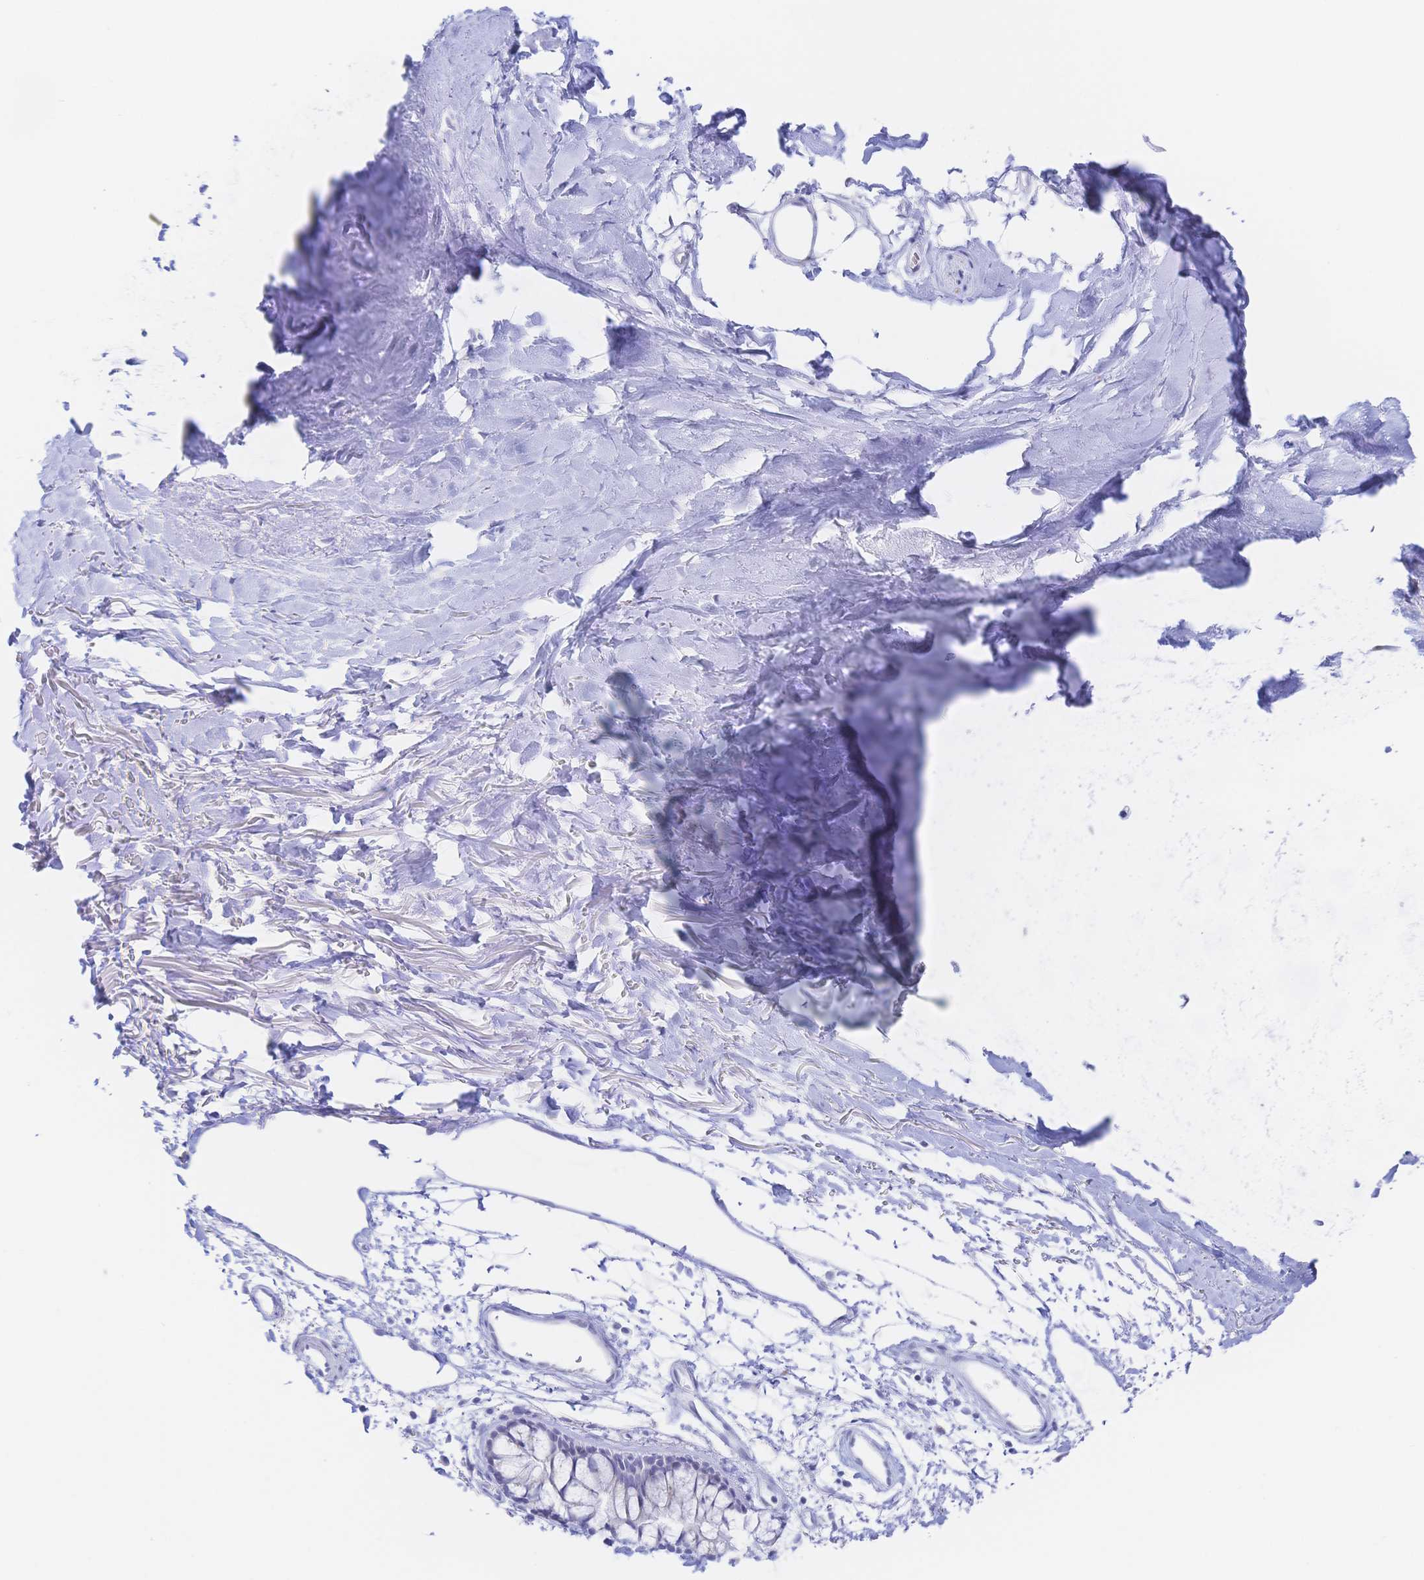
{"staining": {"intensity": "negative", "quantity": "none", "location": "none"}, "tissue": "bronchus", "cell_type": "Respiratory epithelial cells", "image_type": "normal", "snomed": [{"axis": "morphology", "description": "Normal tissue, NOS"}, {"axis": "topography", "description": "Cartilage tissue"}, {"axis": "topography", "description": "Bronchus"}], "caption": "Micrograph shows no significant protein staining in respiratory epithelial cells of normal bronchus. (DAB (3,3'-diaminobenzidine) IHC, high magnification).", "gene": "SIAH3", "patient": {"sex": "female", "age": 79}}